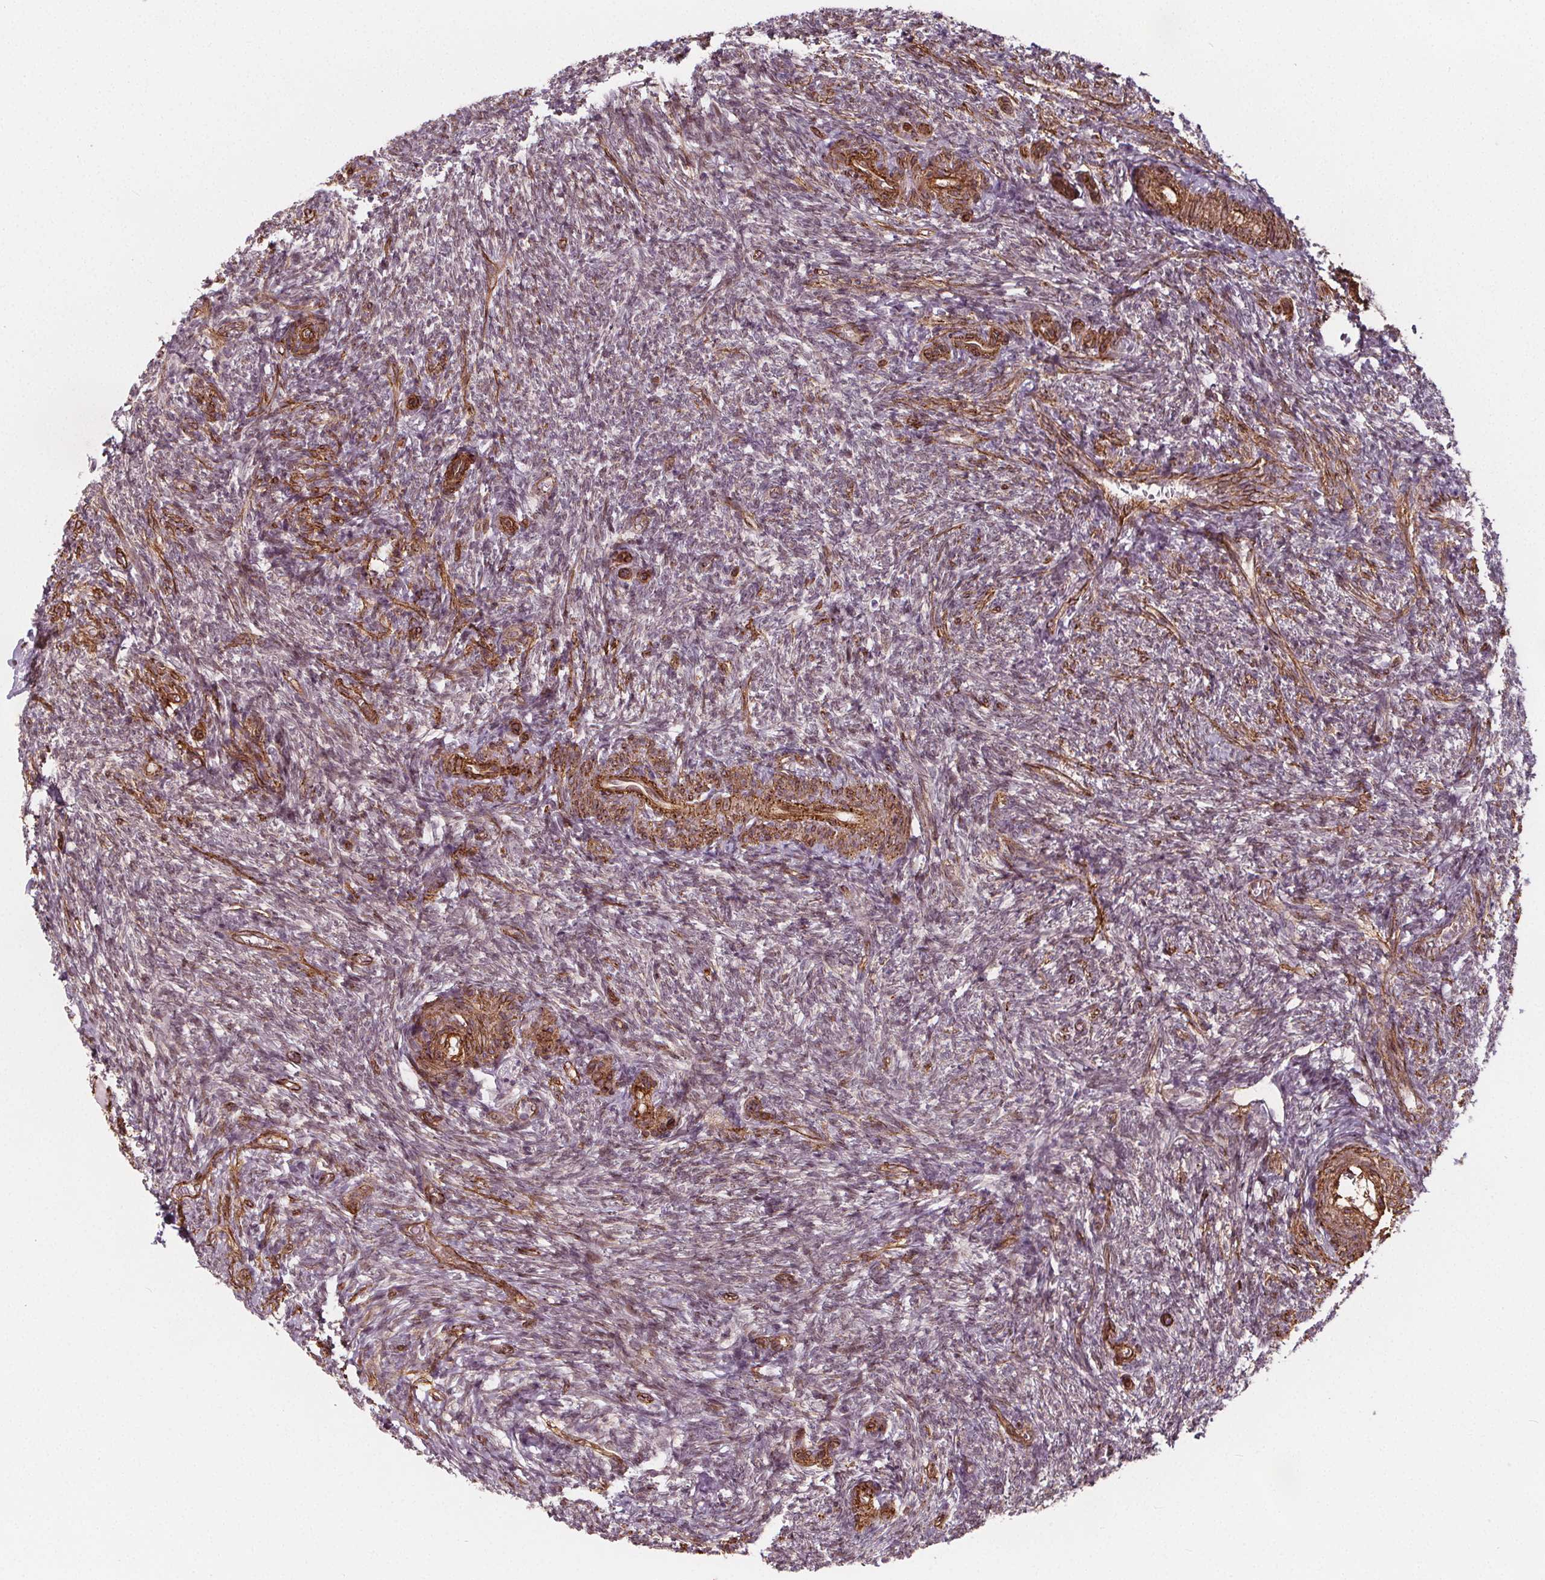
{"staining": {"intensity": "moderate", "quantity": "<25%", "location": "cytoplasmic/membranous"}, "tissue": "ovary", "cell_type": "Ovarian stroma cells", "image_type": "normal", "snomed": [{"axis": "morphology", "description": "Normal tissue, NOS"}, {"axis": "topography", "description": "Ovary"}], "caption": "Immunohistochemistry (IHC) histopathology image of unremarkable ovary: ovary stained using IHC shows low levels of moderate protein expression localized specifically in the cytoplasmic/membranous of ovarian stroma cells, appearing as a cytoplasmic/membranous brown color.", "gene": "HAS1", "patient": {"sex": "female", "age": 39}}